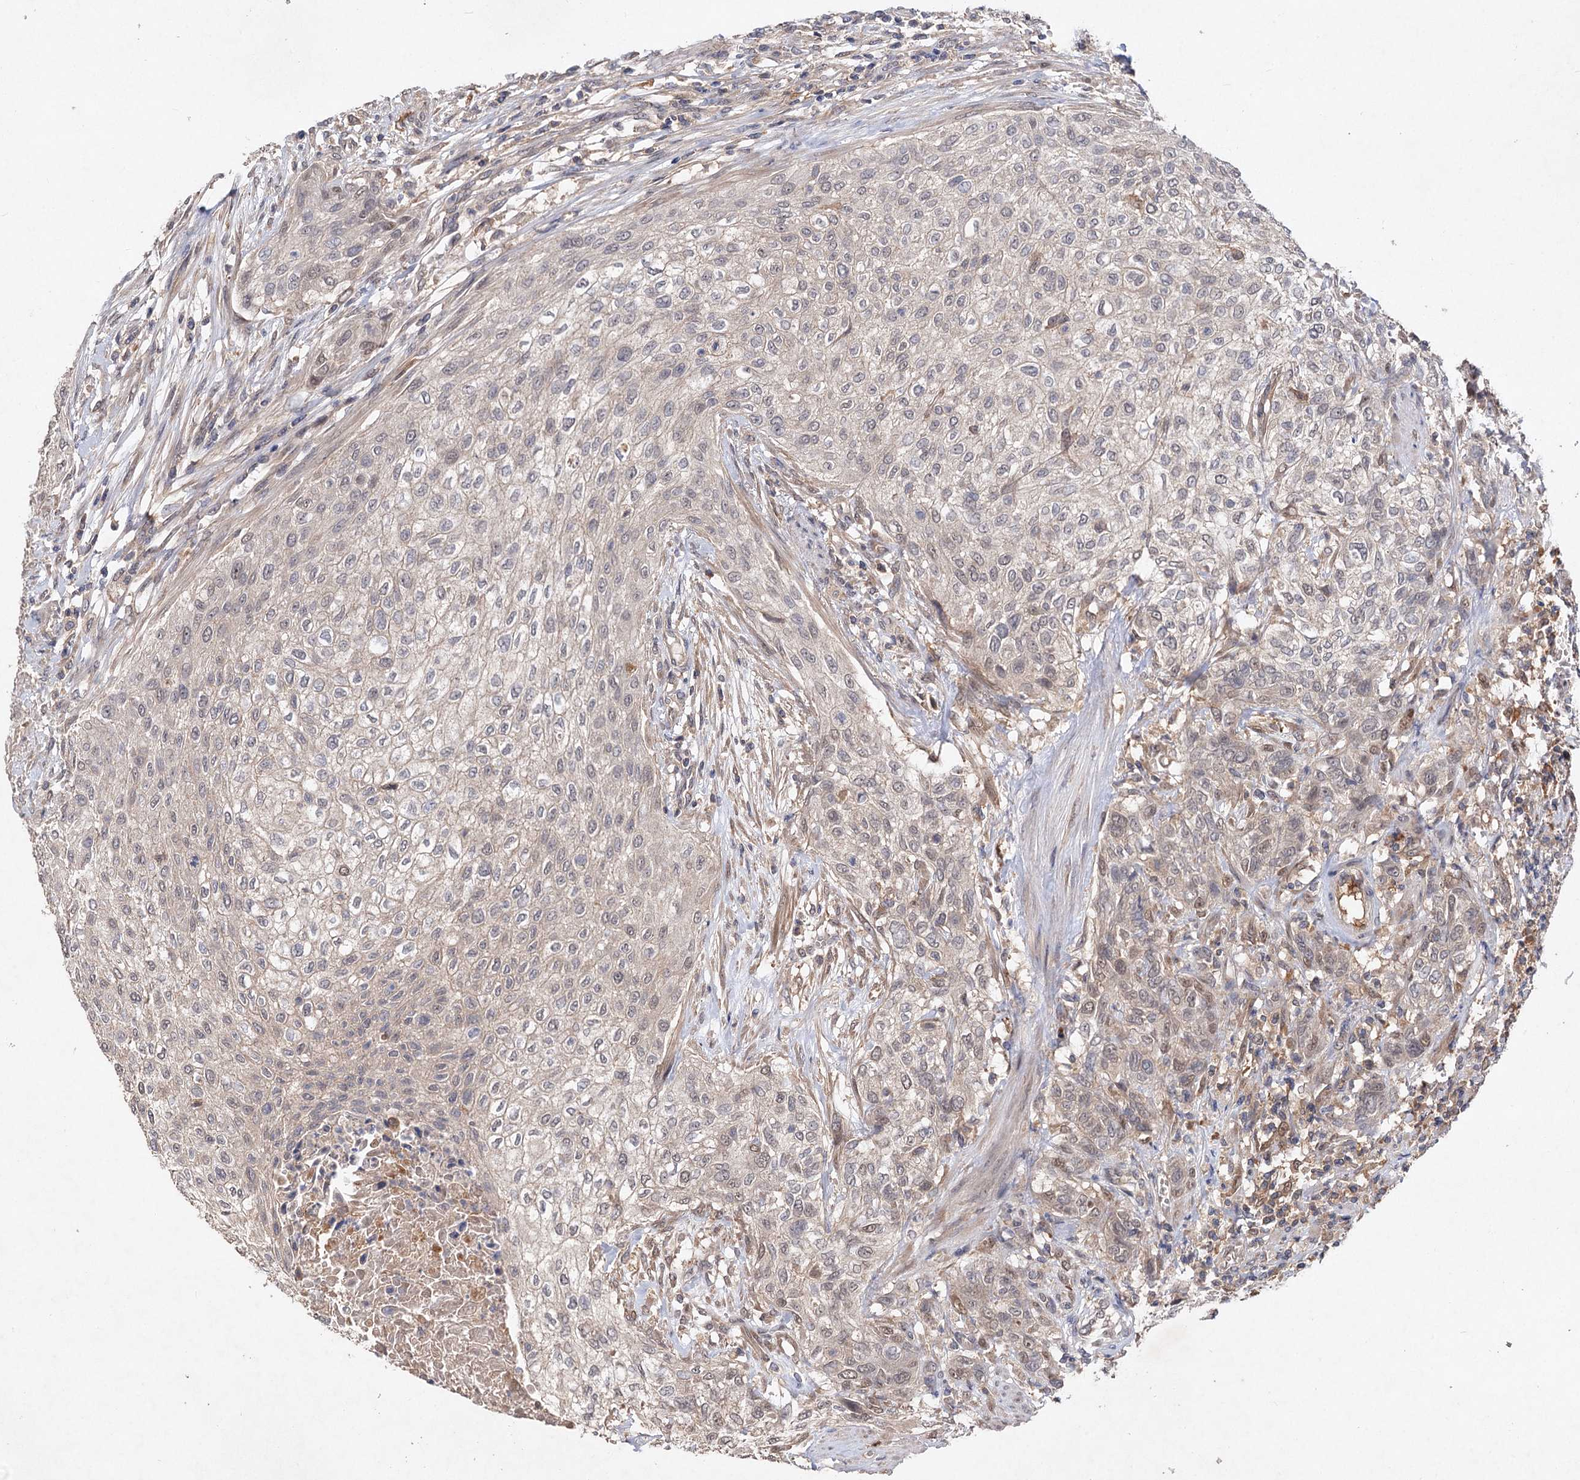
{"staining": {"intensity": "weak", "quantity": "25%-75%", "location": "nuclear"}, "tissue": "urothelial cancer", "cell_type": "Tumor cells", "image_type": "cancer", "snomed": [{"axis": "morphology", "description": "Urothelial carcinoma, High grade"}, {"axis": "topography", "description": "Urinary bladder"}], "caption": "Human urothelial carcinoma (high-grade) stained for a protein (brown) reveals weak nuclear positive positivity in about 25%-75% of tumor cells.", "gene": "NUDCD2", "patient": {"sex": "male", "age": 35}}